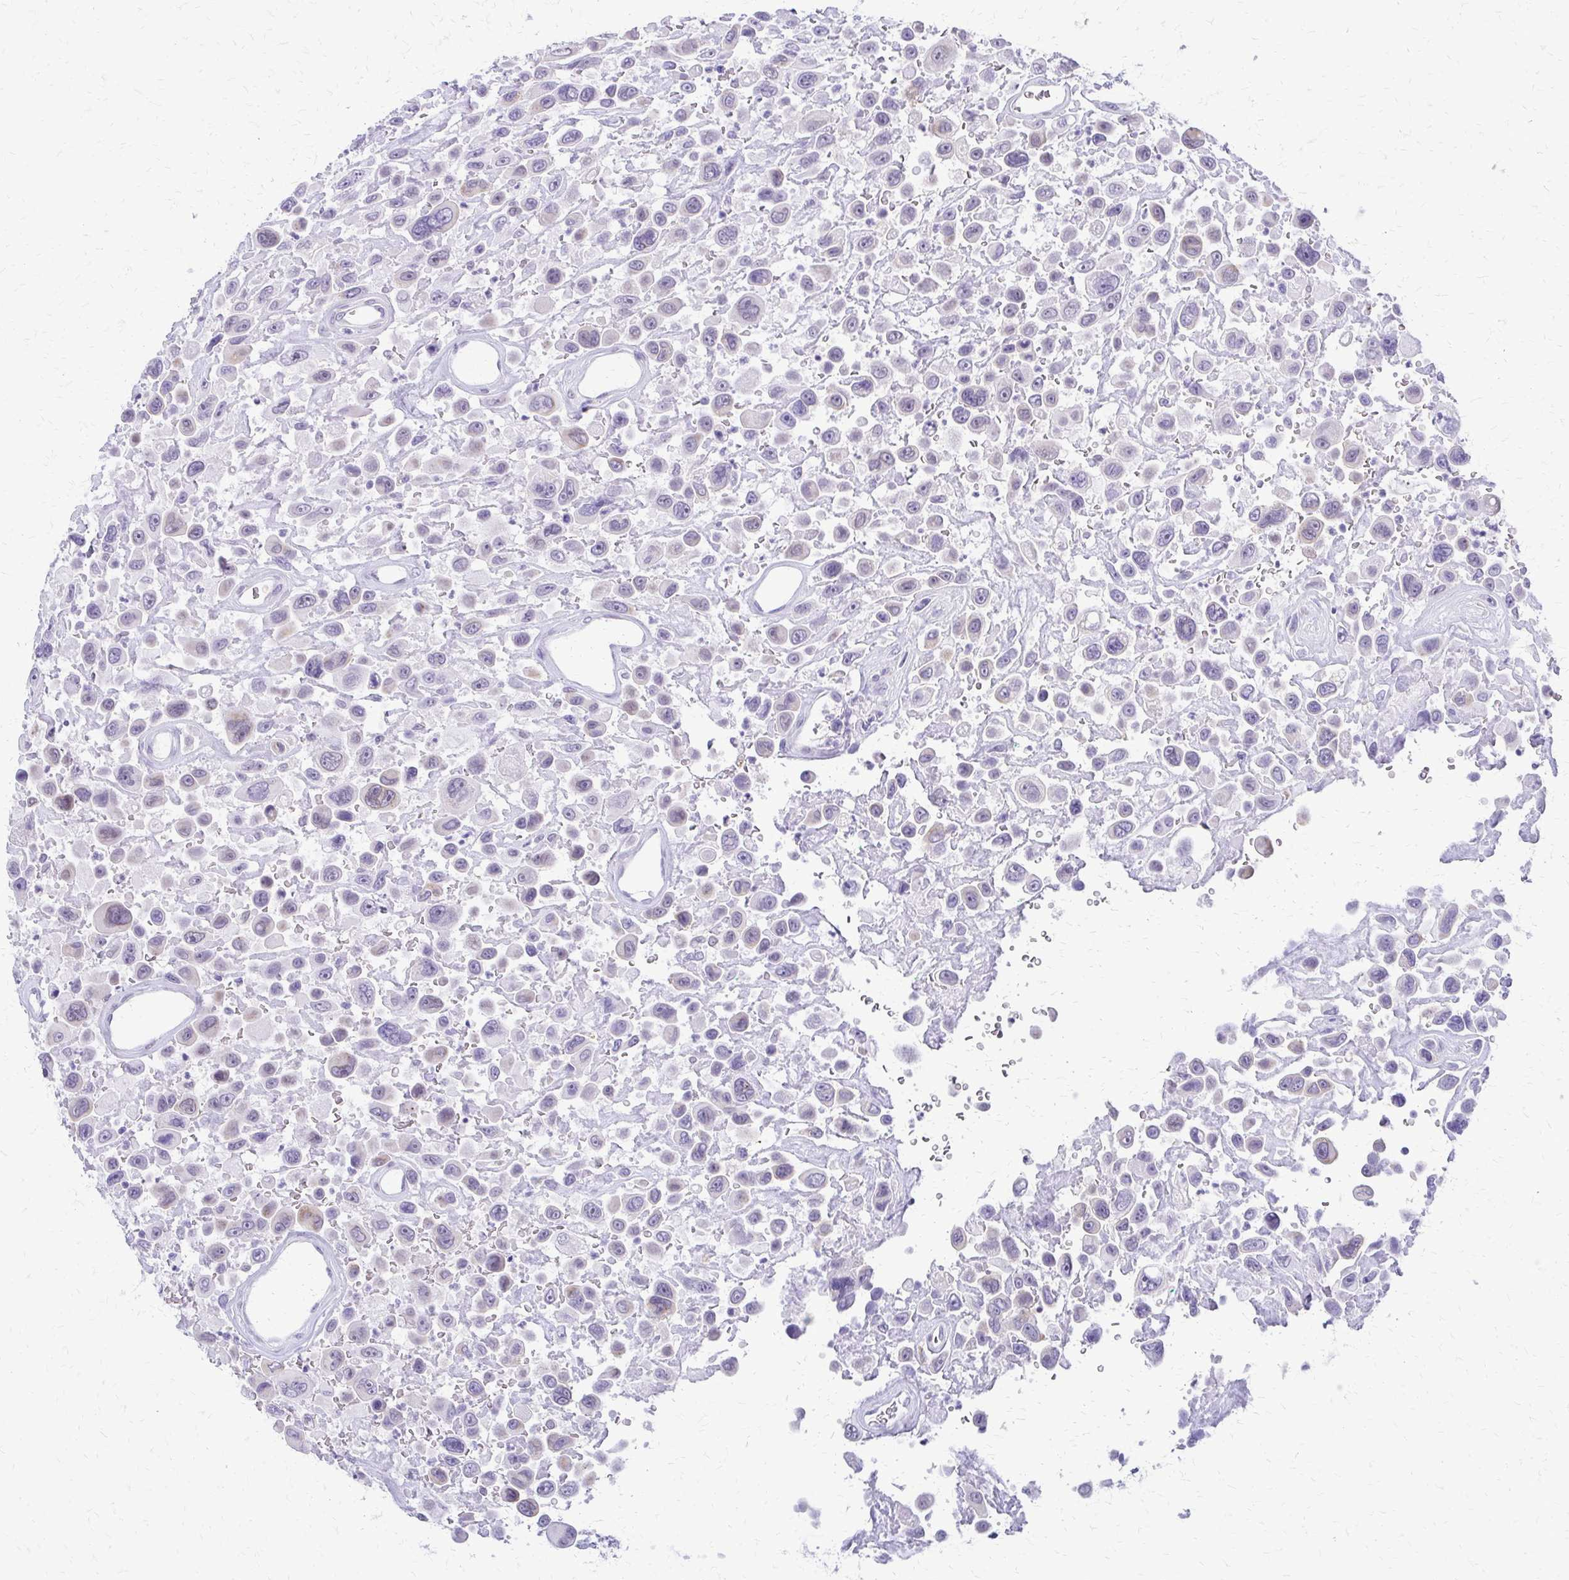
{"staining": {"intensity": "negative", "quantity": "none", "location": "none"}, "tissue": "urothelial cancer", "cell_type": "Tumor cells", "image_type": "cancer", "snomed": [{"axis": "morphology", "description": "Urothelial carcinoma, High grade"}, {"axis": "topography", "description": "Urinary bladder"}], "caption": "High magnification brightfield microscopy of urothelial carcinoma (high-grade) stained with DAB (3,3'-diaminobenzidine) (brown) and counterstained with hematoxylin (blue): tumor cells show no significant positivity.", "gene": "FAM162B", "patient": {"sex": "male", "age": 53}}